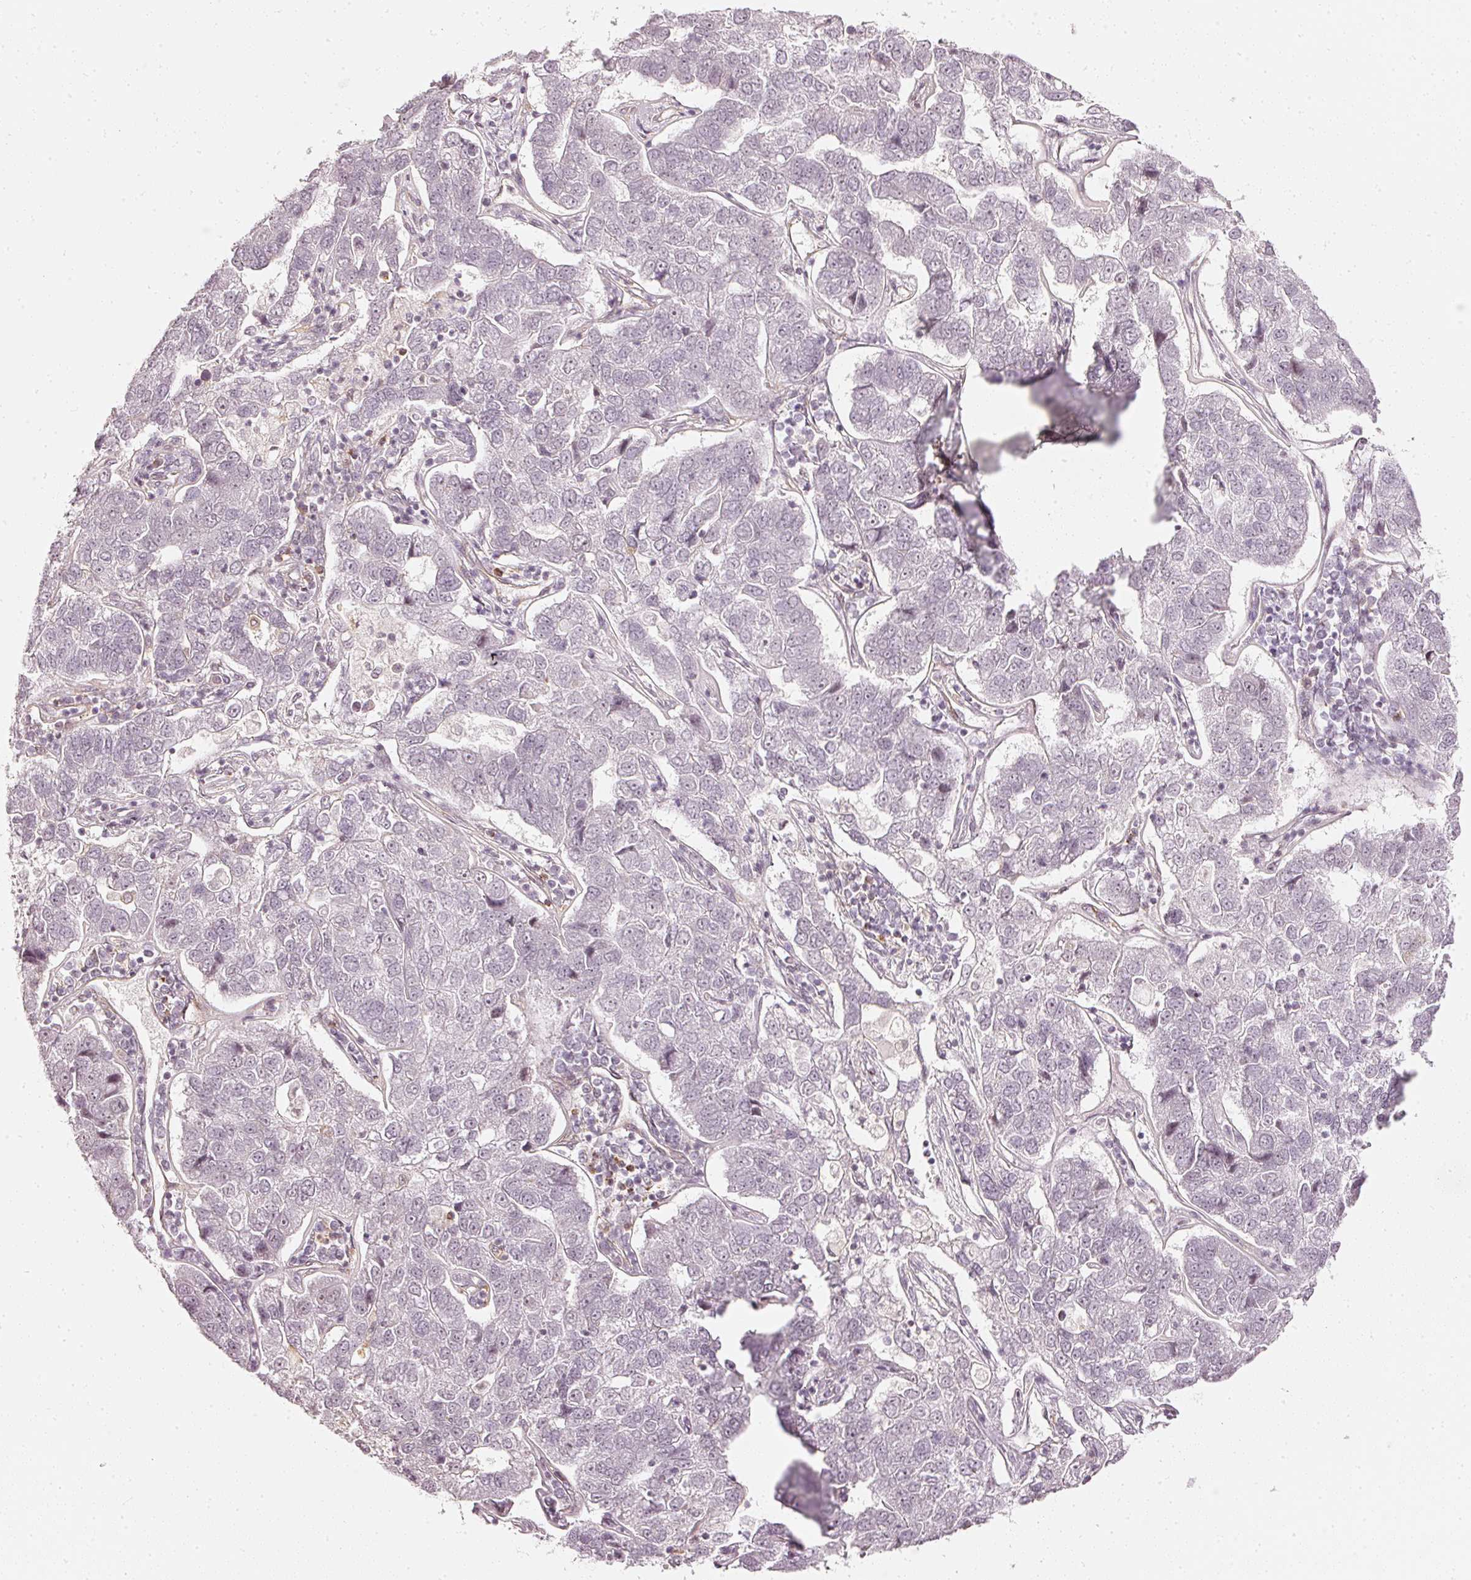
{"staining": {"intensity": "negative", "quantity": "none", "location": "none"}, "tissue": "pancreatic cancer", "cell_type": "Tumor cells", "image_type": "cancer", "snomed": [{"axis": "morphology", "description": "Adenocarcinoma, NOS"}, {"axis": "topography", "description": "Pancreas"}], "caption": "Micrograph shows no protein staining in tumor cells of pancreatic cancer tissue.", "gene": "DRD2", "patient": {"sex": "female", "age": 61}}